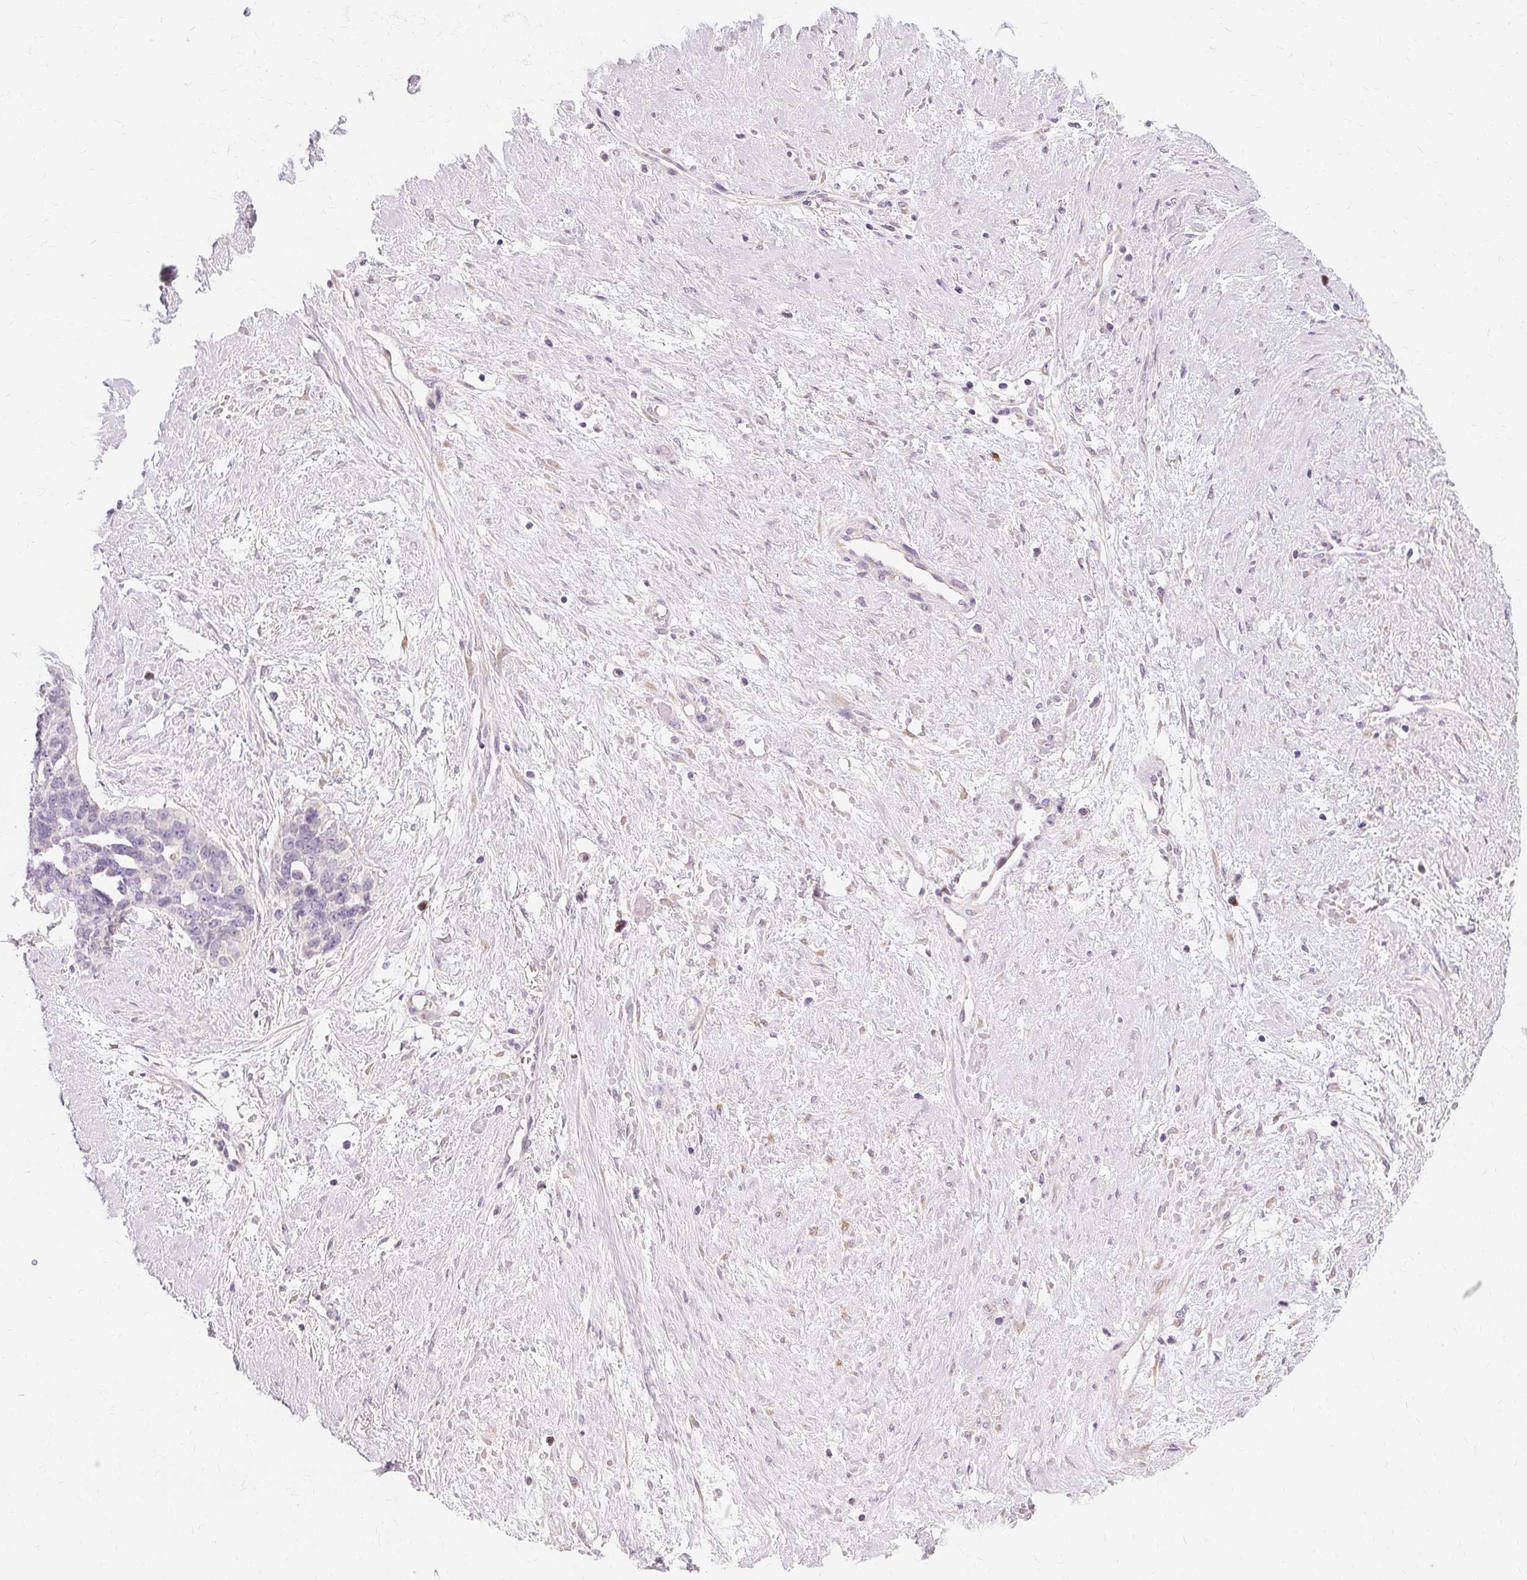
{"staining": {"intensity": "negative", "quantity": "none", "location": "none"}, "tissue": "ovarian cancer", "cell_type": "Tumor cells", "image_type": "cancer", "snomed": [{"axis": "morphology", "description": "Cystadenocarcinoma, serous, NOS"}, {"axis": "topography", "description": "Ovary"}], "caption": "Ovarian serous cystadenocarcinoma was stained to show a protein in brown. There is no significant staining in tumor cells. The staining was performed using DAB (3,3'-diaminobenzidine) to visualize the protein expression in brown, while the nuclei were stained in blue with hematoxylin (Magnification: 20x).", "gene": "FCRL3", "patient": {"sex": "female", "age": 69}}